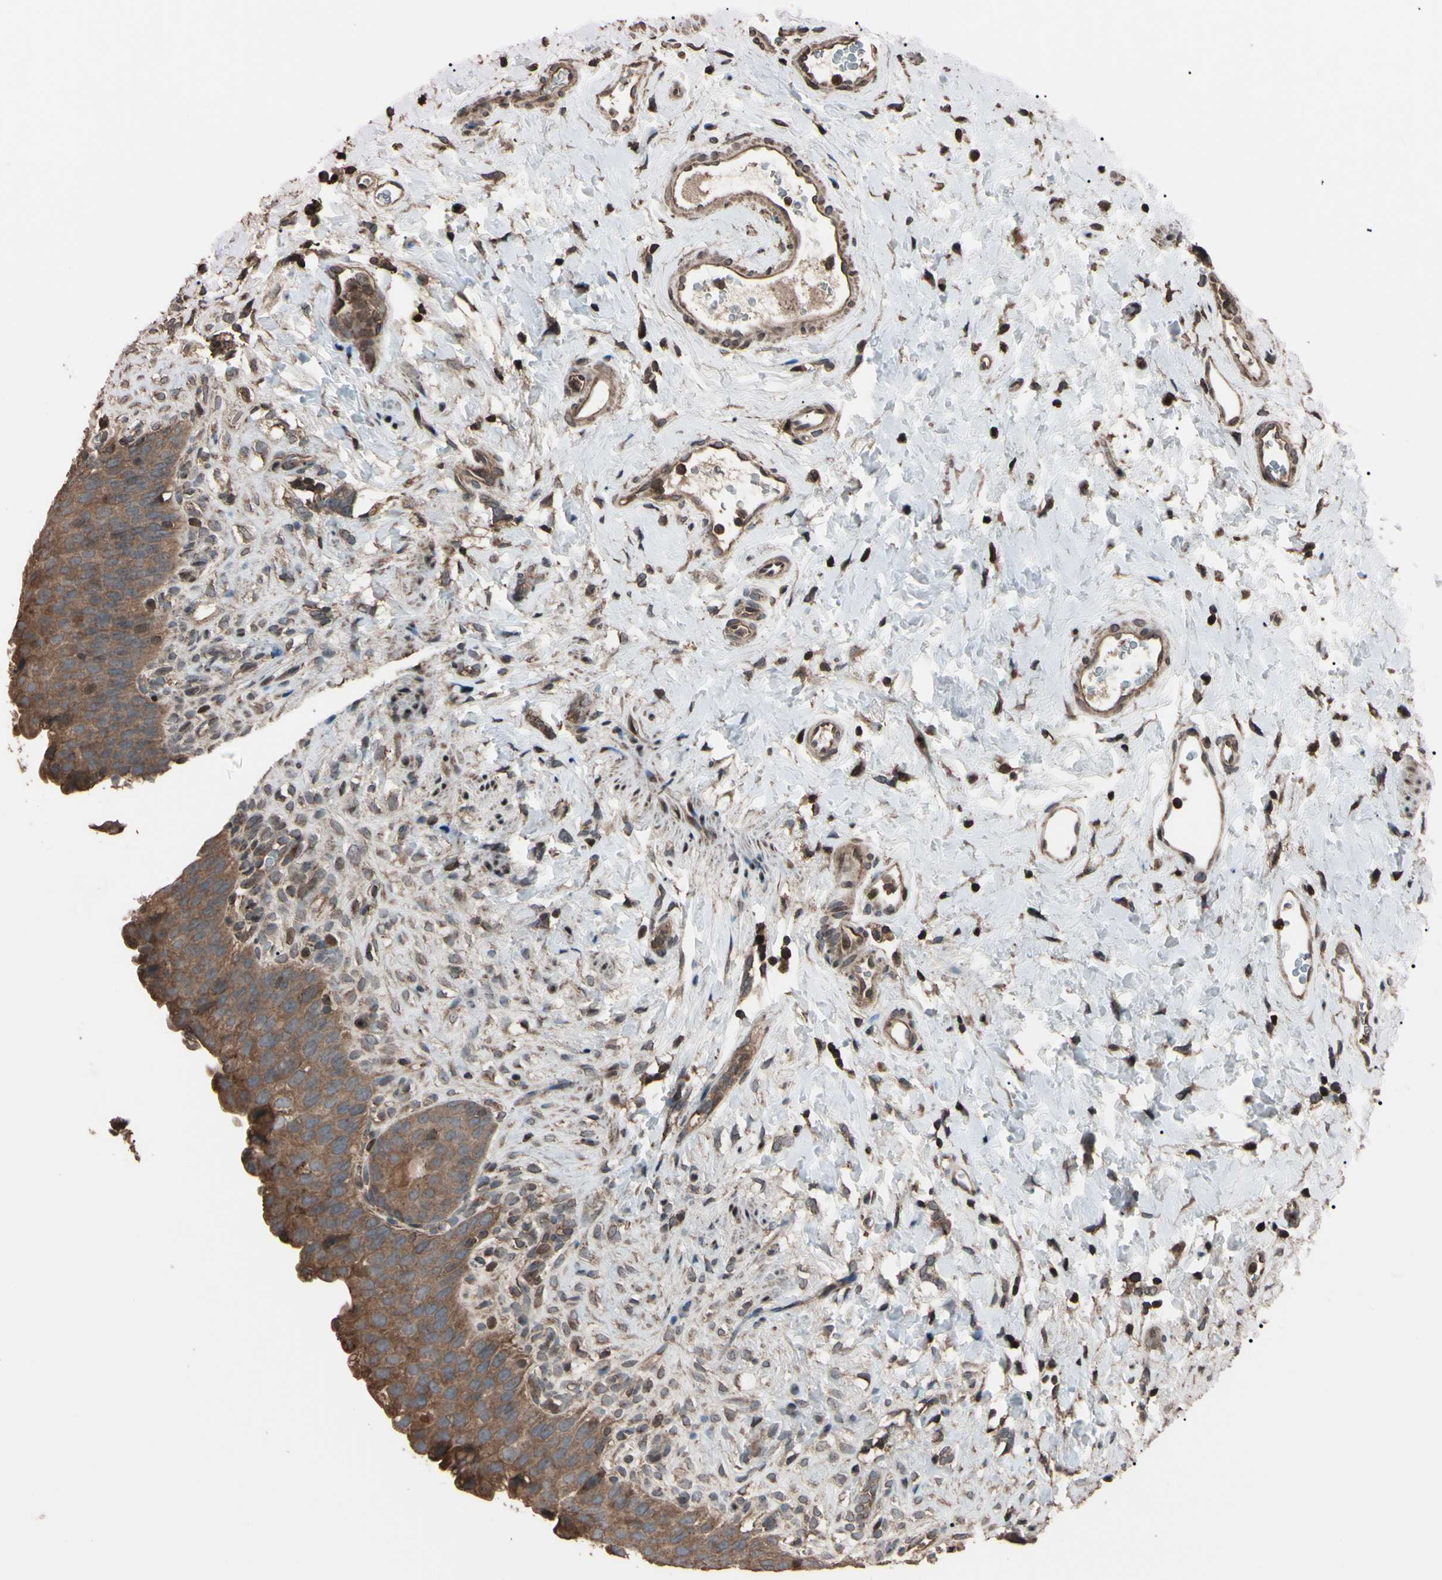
{"staining": {"intensity": "moderate", "quantity": "<25%", "location": "cytoplasmic/membranous,nuclear"}, "tissue": "urinary bladder", "cell_type": "Urothelial cells", "image_type": "normal", "snomed": [{"axis": "morphology", "description": "Normal tissue, NOS"}, {"axis": "topography", "description": "Urinary bladder"}], "caption": "Immunohistochemical staining of benign urinary bladder reveals moderate cytoplasmic/membranous,nuclear protein positivity in about <25% of urothelial cells.", "gene": "TNFRSF1A", "patient": {"sex": "female", "age": 79}}